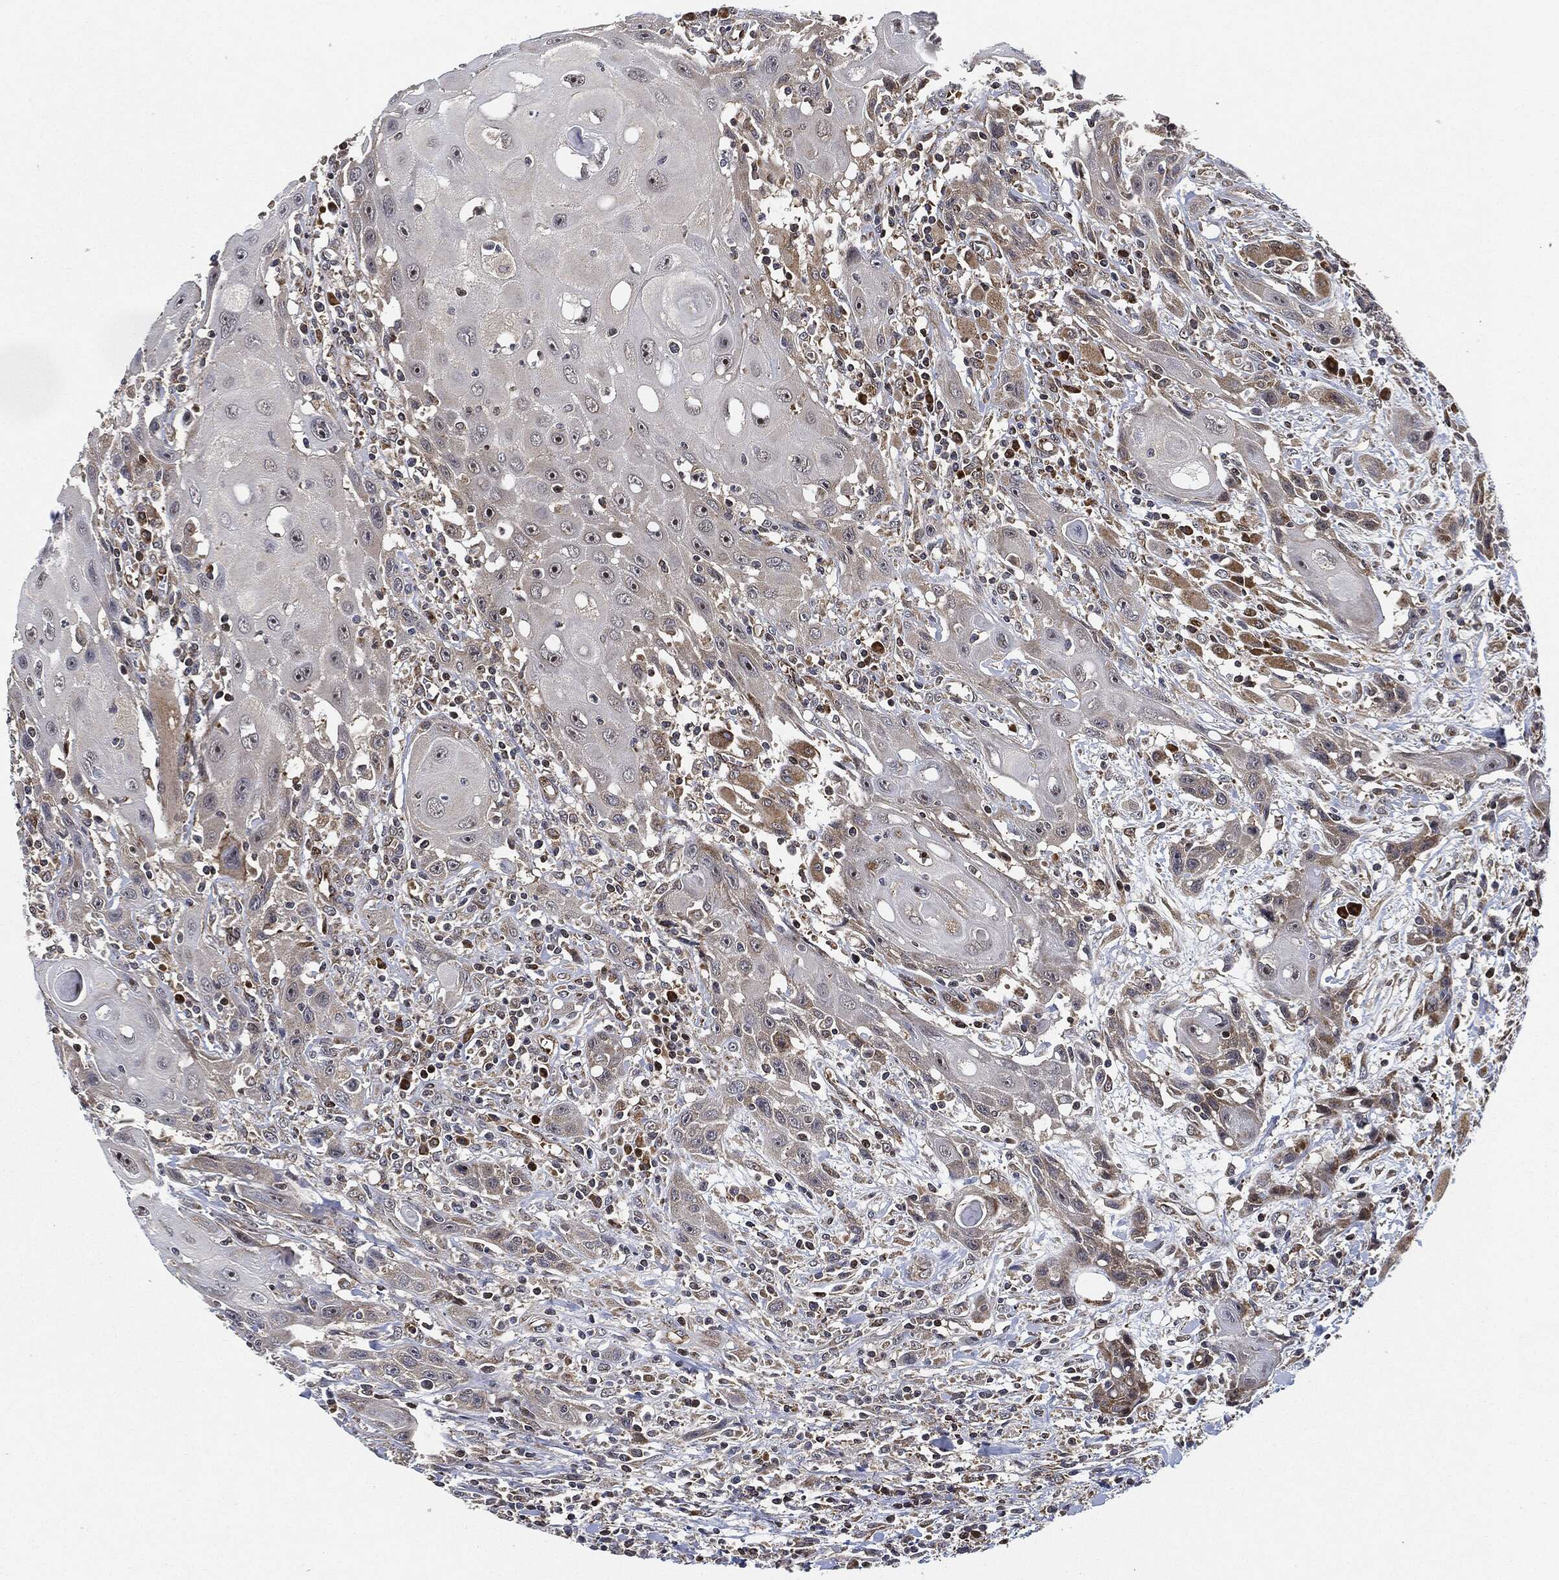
{"staining": {"intensity": "weak", "quantity": "<25%", "location": "cytoplasmic/membranous"}, "tissue": "head and neck cancer", "cell_type": "Tumor cells", "image_type": "cancer", "snomed": [{"axis": "morphology", "description": "Normal tissue, NOS"}, {"axis": "morphology", "description": "Squamous cell carcinoma, NOS"}, {"axis": "topography", "description": "Oral tissue"}, {"axis": "topography", "description": "Head-Neck"}], "caption": "Micrograph shows no protein expression in tumor cells of head and neck squamous cell carcinoma tissue. (Stains: DAB IHC with hematoxylin counter stain, Microscopy: brightfield microscopy at high magnification).", "gene": "RNASEL", "patient": {"sex": "male", "age": 71}}